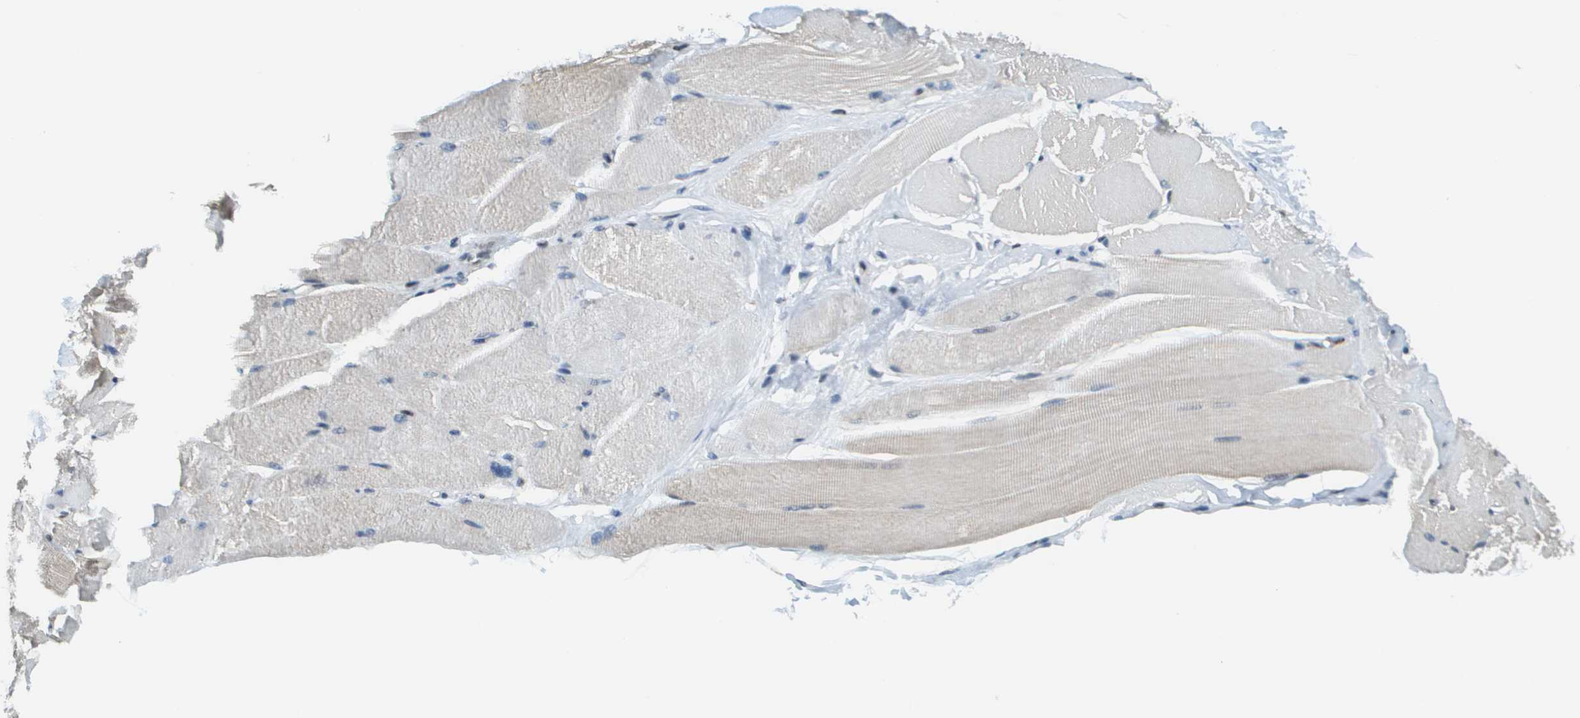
{"staining": {"intensity": "negative", "quantity": "none", "location": "none"}, "tissue": "skeletal muscle", "cell_type": "Myocytes", "image_type": "normal", "snomed": [{"axis": "morphology", "description": "Normal tissue, NOS"}, {"axis": "topography", "description": "Skeletal muscle"}, {"axis": "topography", "description": "Peripheral nerve tissue"}], "caption": "IHC of unremarkable skeletal muscle demonstrates no staining in myocytes. Brightfield microscopy of immunohistochemistry stained with DAB (brown) and hematoxylin (blue), captured at high magnification.", "gene": "SP100", "patient": {"sex": "female", "age": 84}}